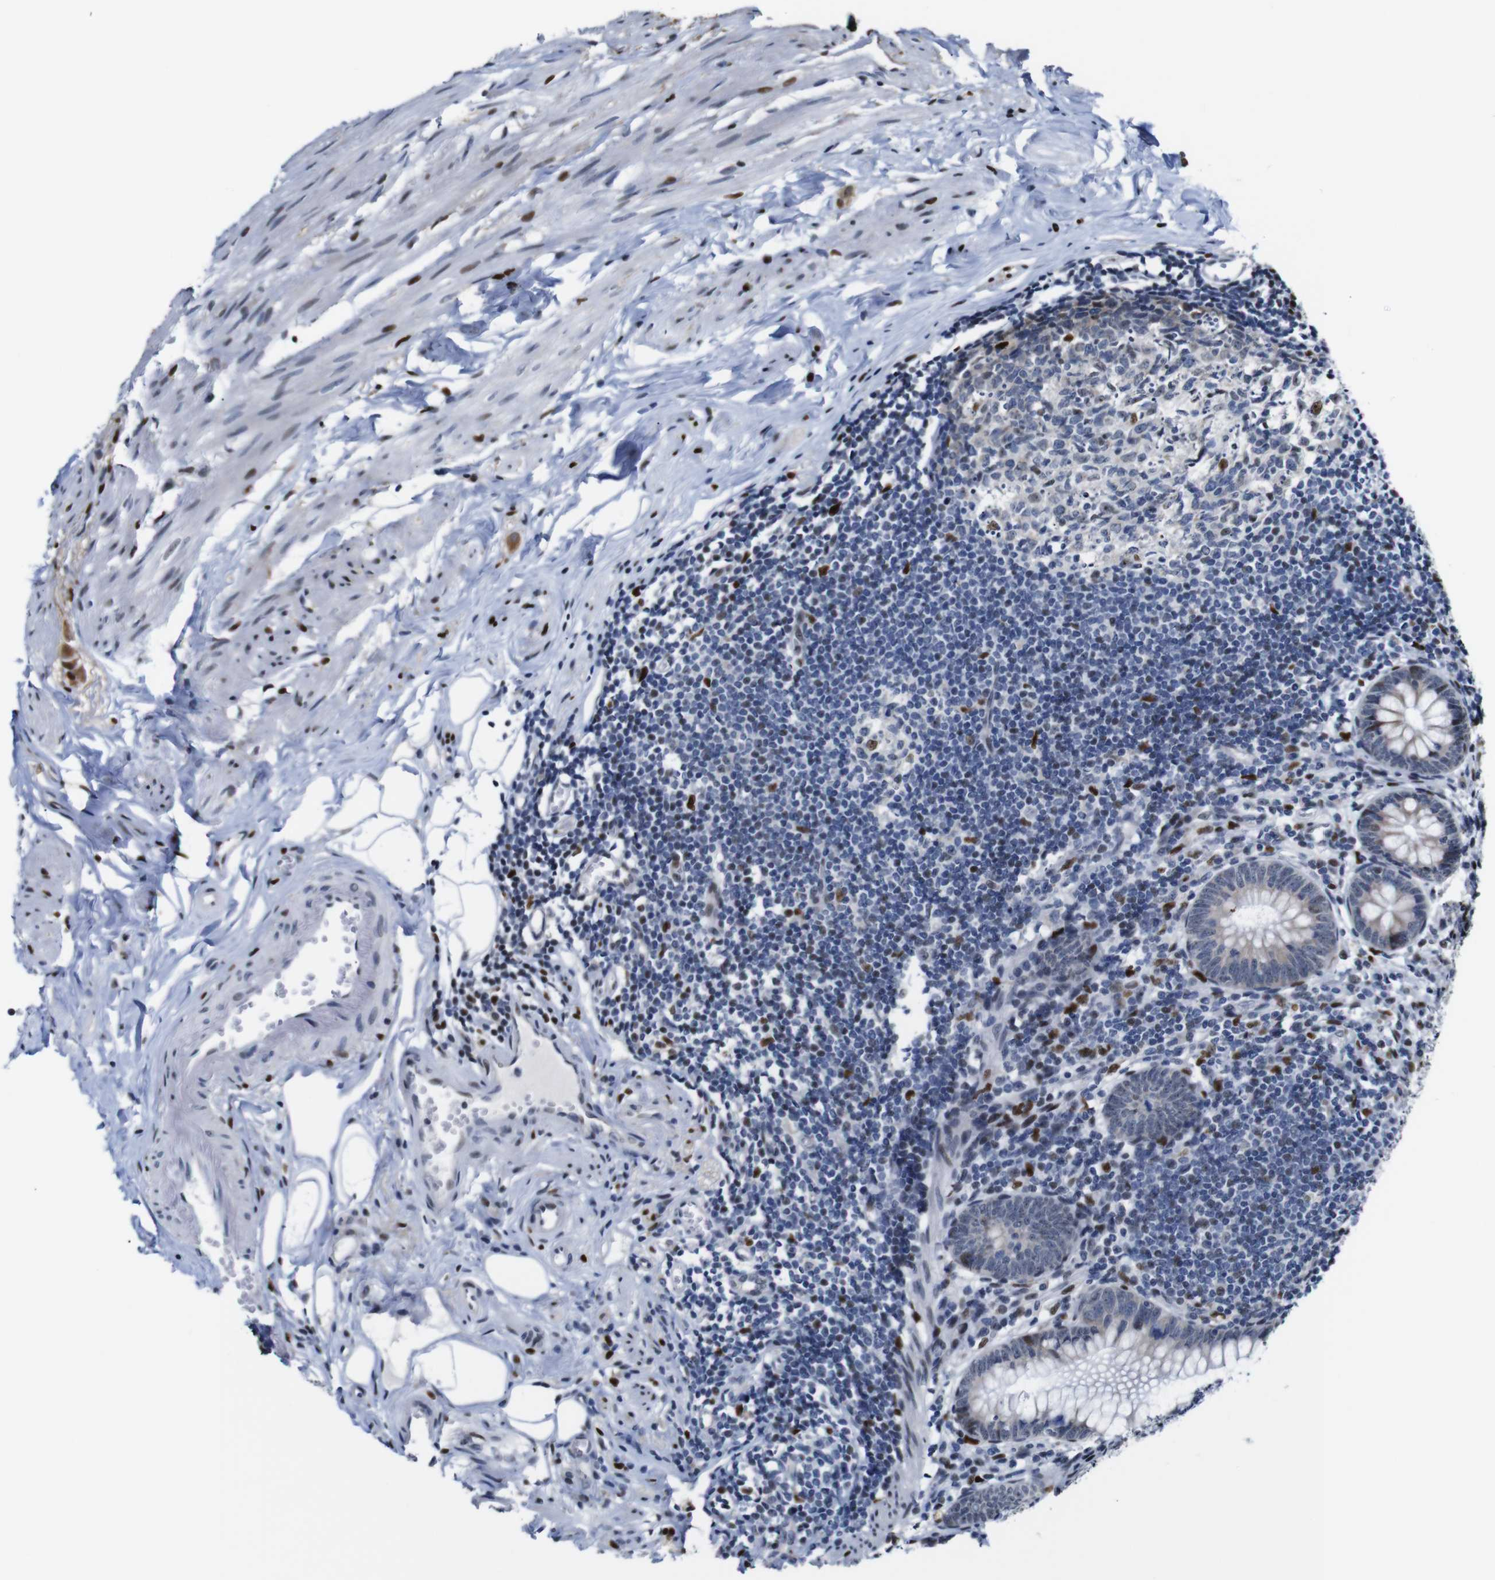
{"staining": {"intensity": "moderate", "quantity": "25%-75%", "location": "cytoplasmic/membranous"}, "tissue": "appendix", "cell_type": "Glandular cells", "image_type": "normal", "snomed": [{"axis": "morphology", "description": "Normal tissue, NOS"}, {"axis": "topography", "description": "Appendix"}], "caption": "Glandular cells show medium levels of moderate cytoplasmic/membranous positivity in approximately 25%-75% of cells in unremarkable human appendix. The staining was performed using DAB (3,3'-diaminobenzidine), with brown indicating positive protein expression. Nuclei are stained blue with hematoxylin.", "gene": "GATA6", "patient": {"sex": "female", "age": 77}}